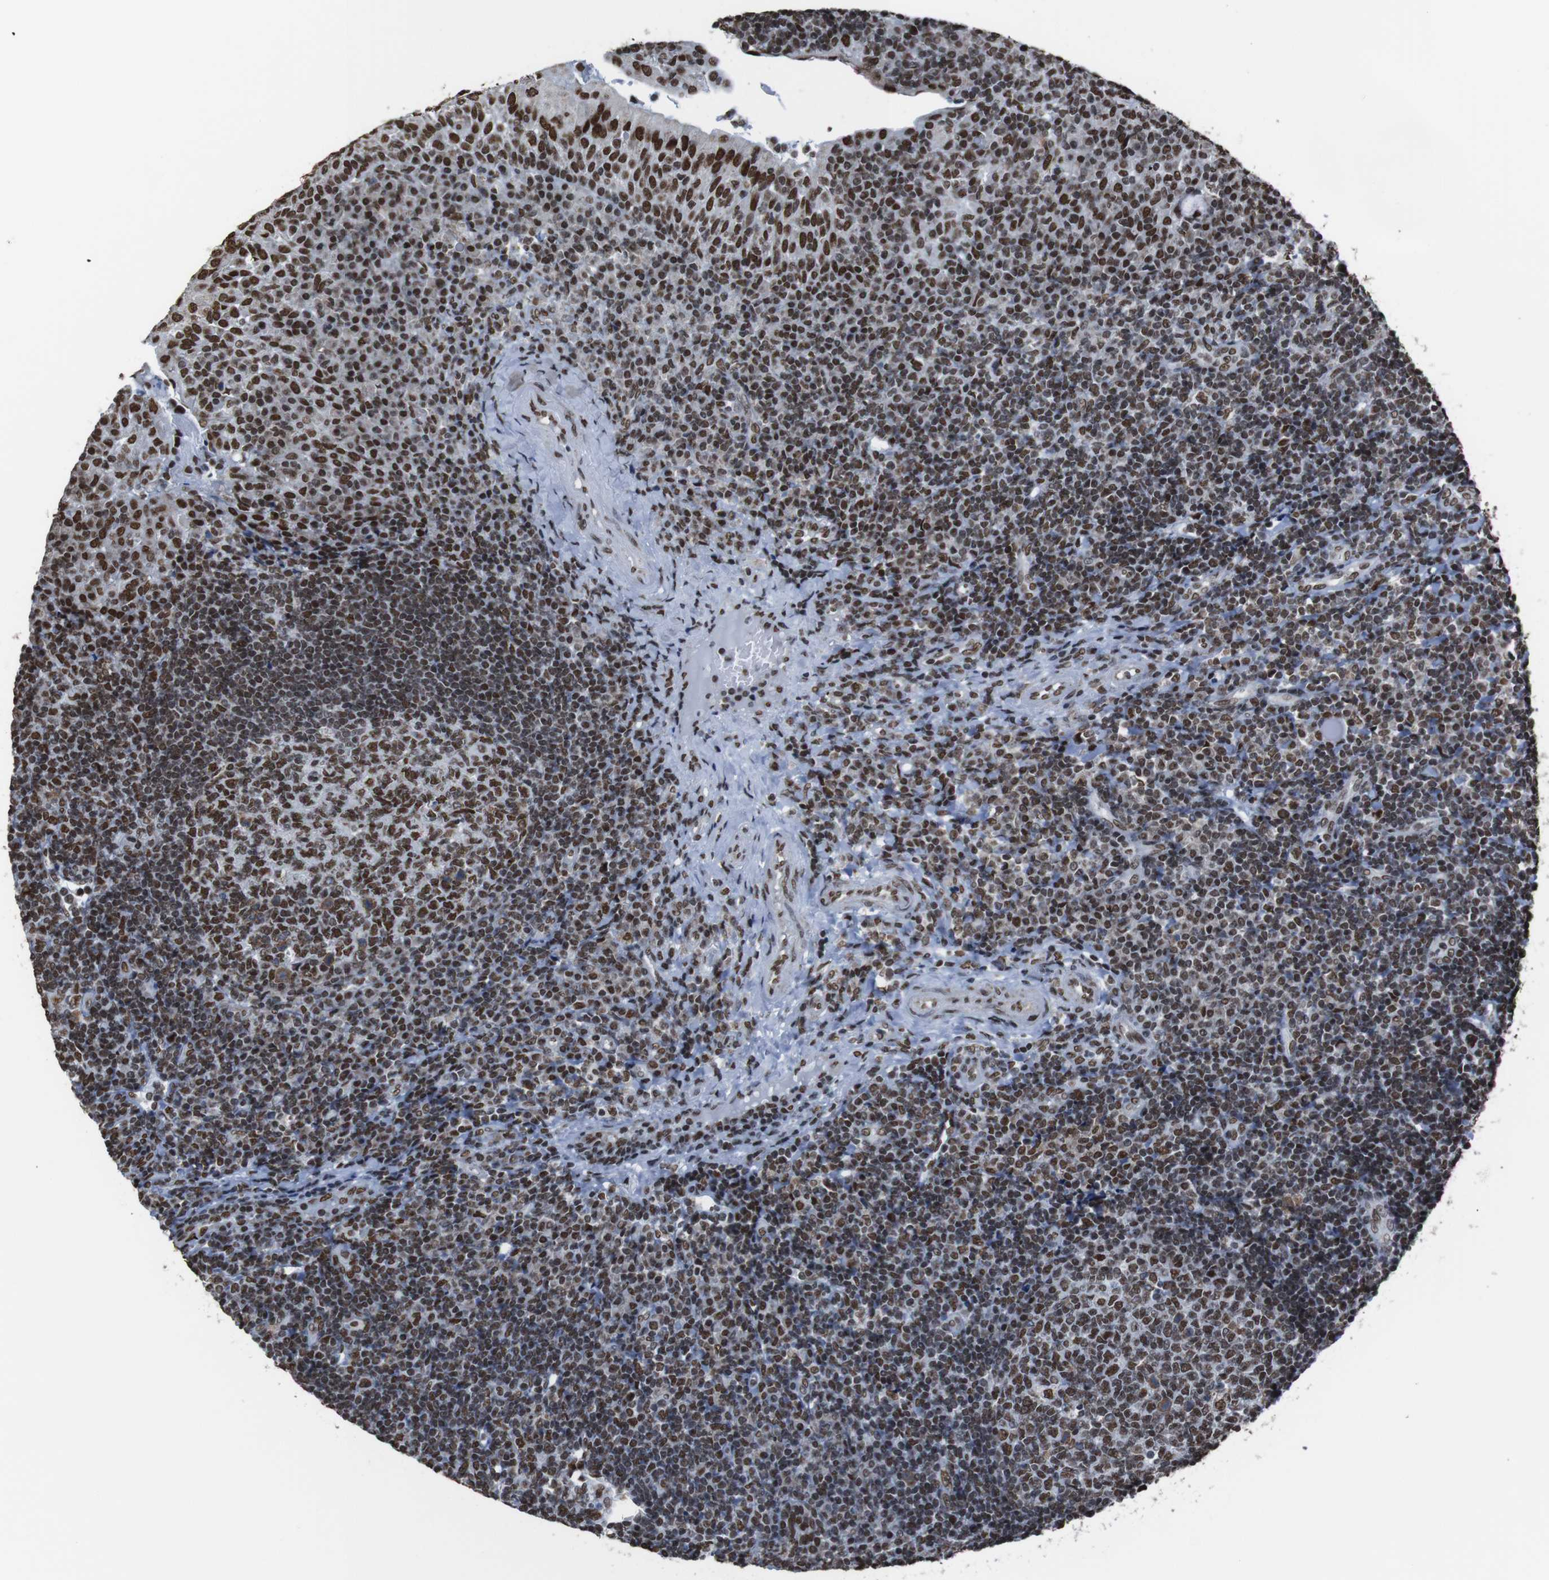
{"staining": {"intensity": "strong", "quantity": ">75%", "location": "nuclear"}, "tissue": "tonsil", "cell_type": "Germinal center cells", "image_type": "normal", "snomed": [{"axis": "morphology", "description": "Normal tissue, NOS"}, {"axis": "topography", "description": "Tonsil"}], "caption": "Strong nuclear staining is present in approximately >75% of germinal center cells in normal tonsil.", "gene": "ROMO1", "patient": {"sex": "female", "age": 40}}